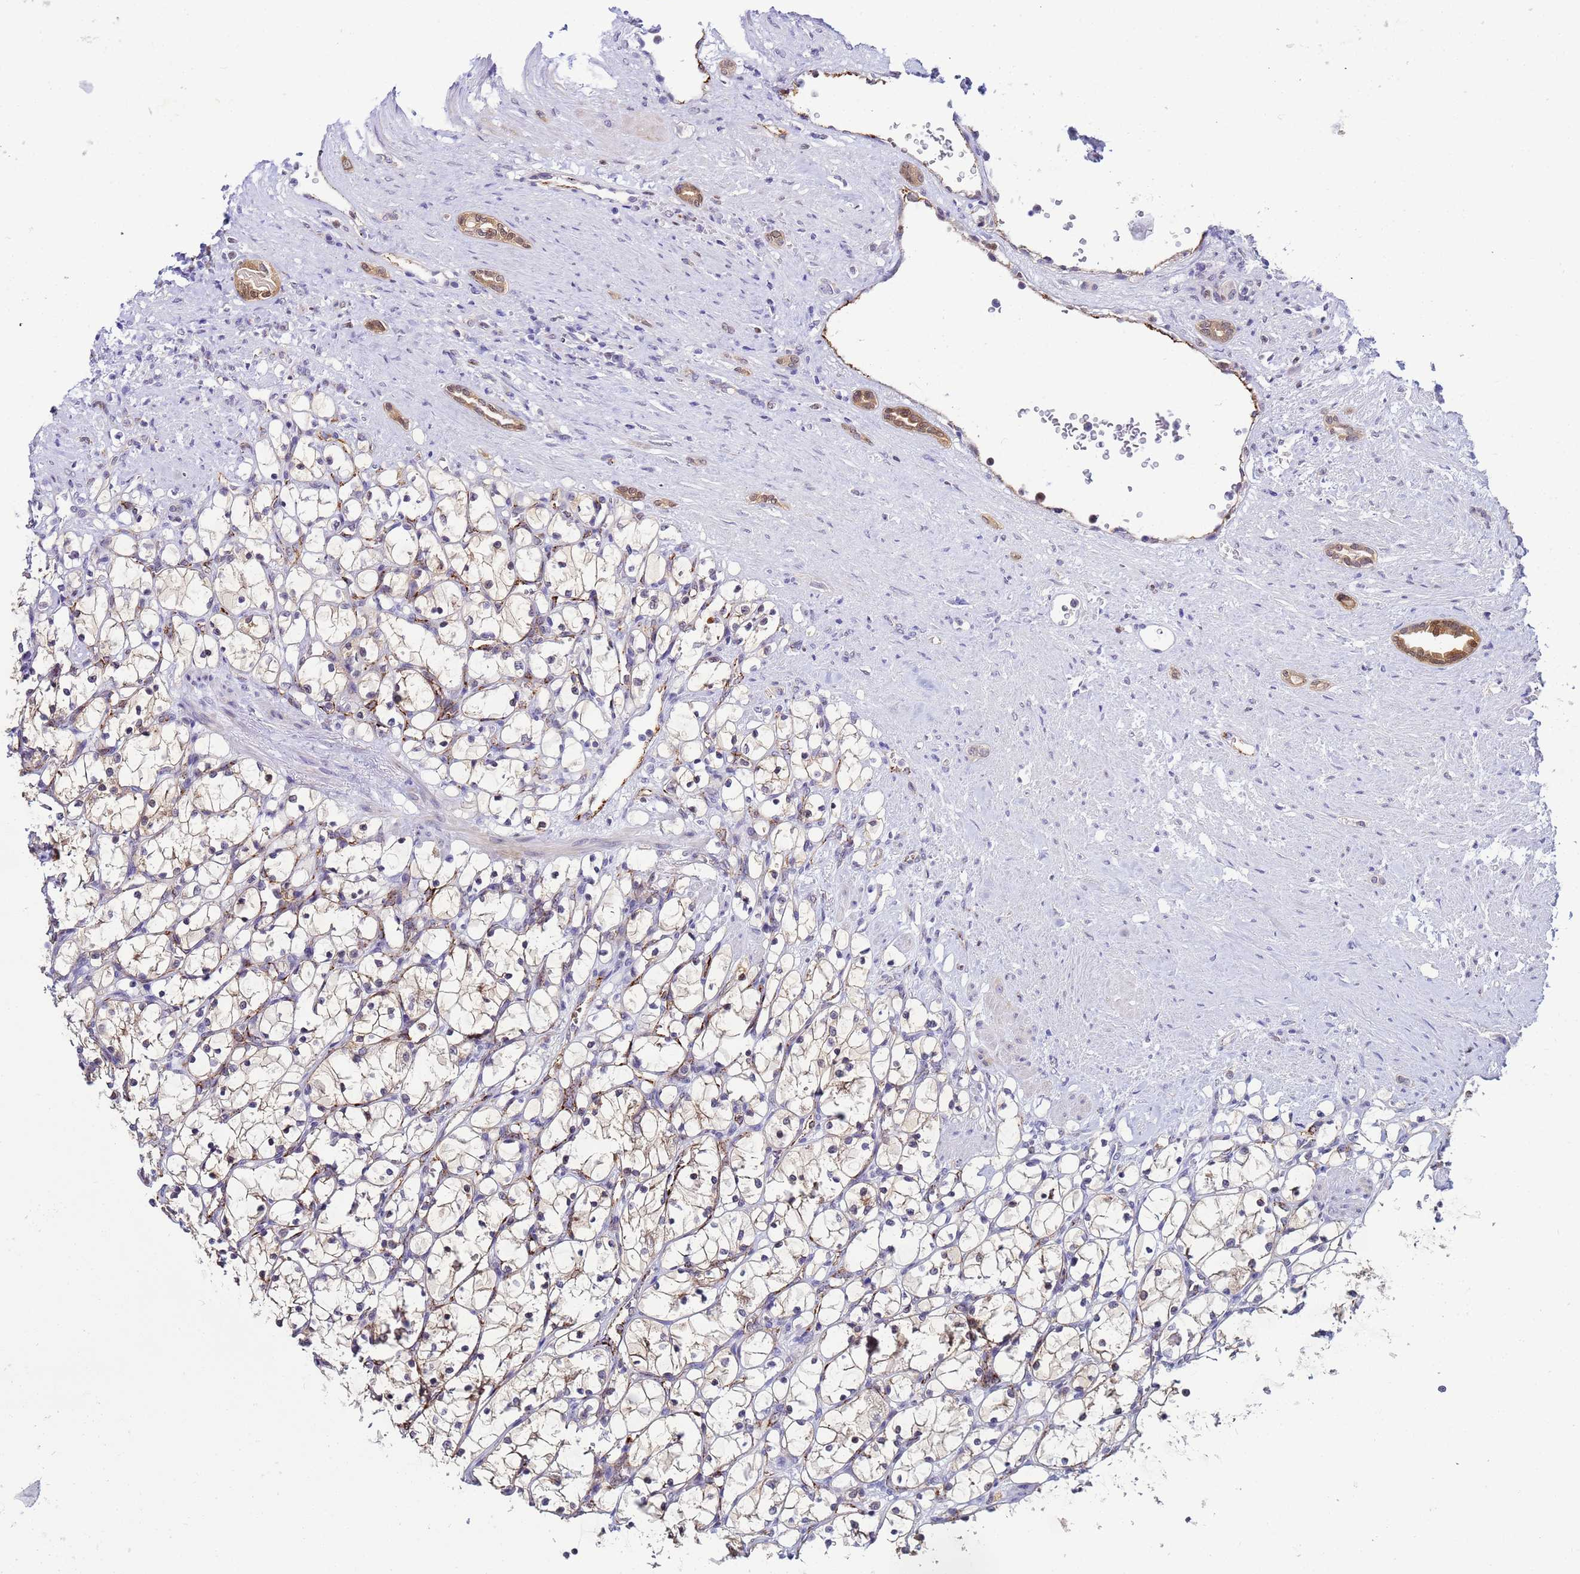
{"staining": {"intensity": "moderate", "quantity": "<25%", "location": "cytoplasmic/membranous"}, "tissue": "renal cancer", "cell_type": "Tumor cells", "image_type": "cancer", "snomed": [{"axis": "morphology", "description": "Adenocarcinoma, NOS"}, {"axis": "topography", "description": "Kidney"}], "caption": "This is a photomicrograph of IHC staining of adenocarcinoma (renal), which shows moderate staining in the cytoplasmic/membranous of tumor cells.", "gene": "SLC25A37", "patient": {"sex": "female", "age": 69}}